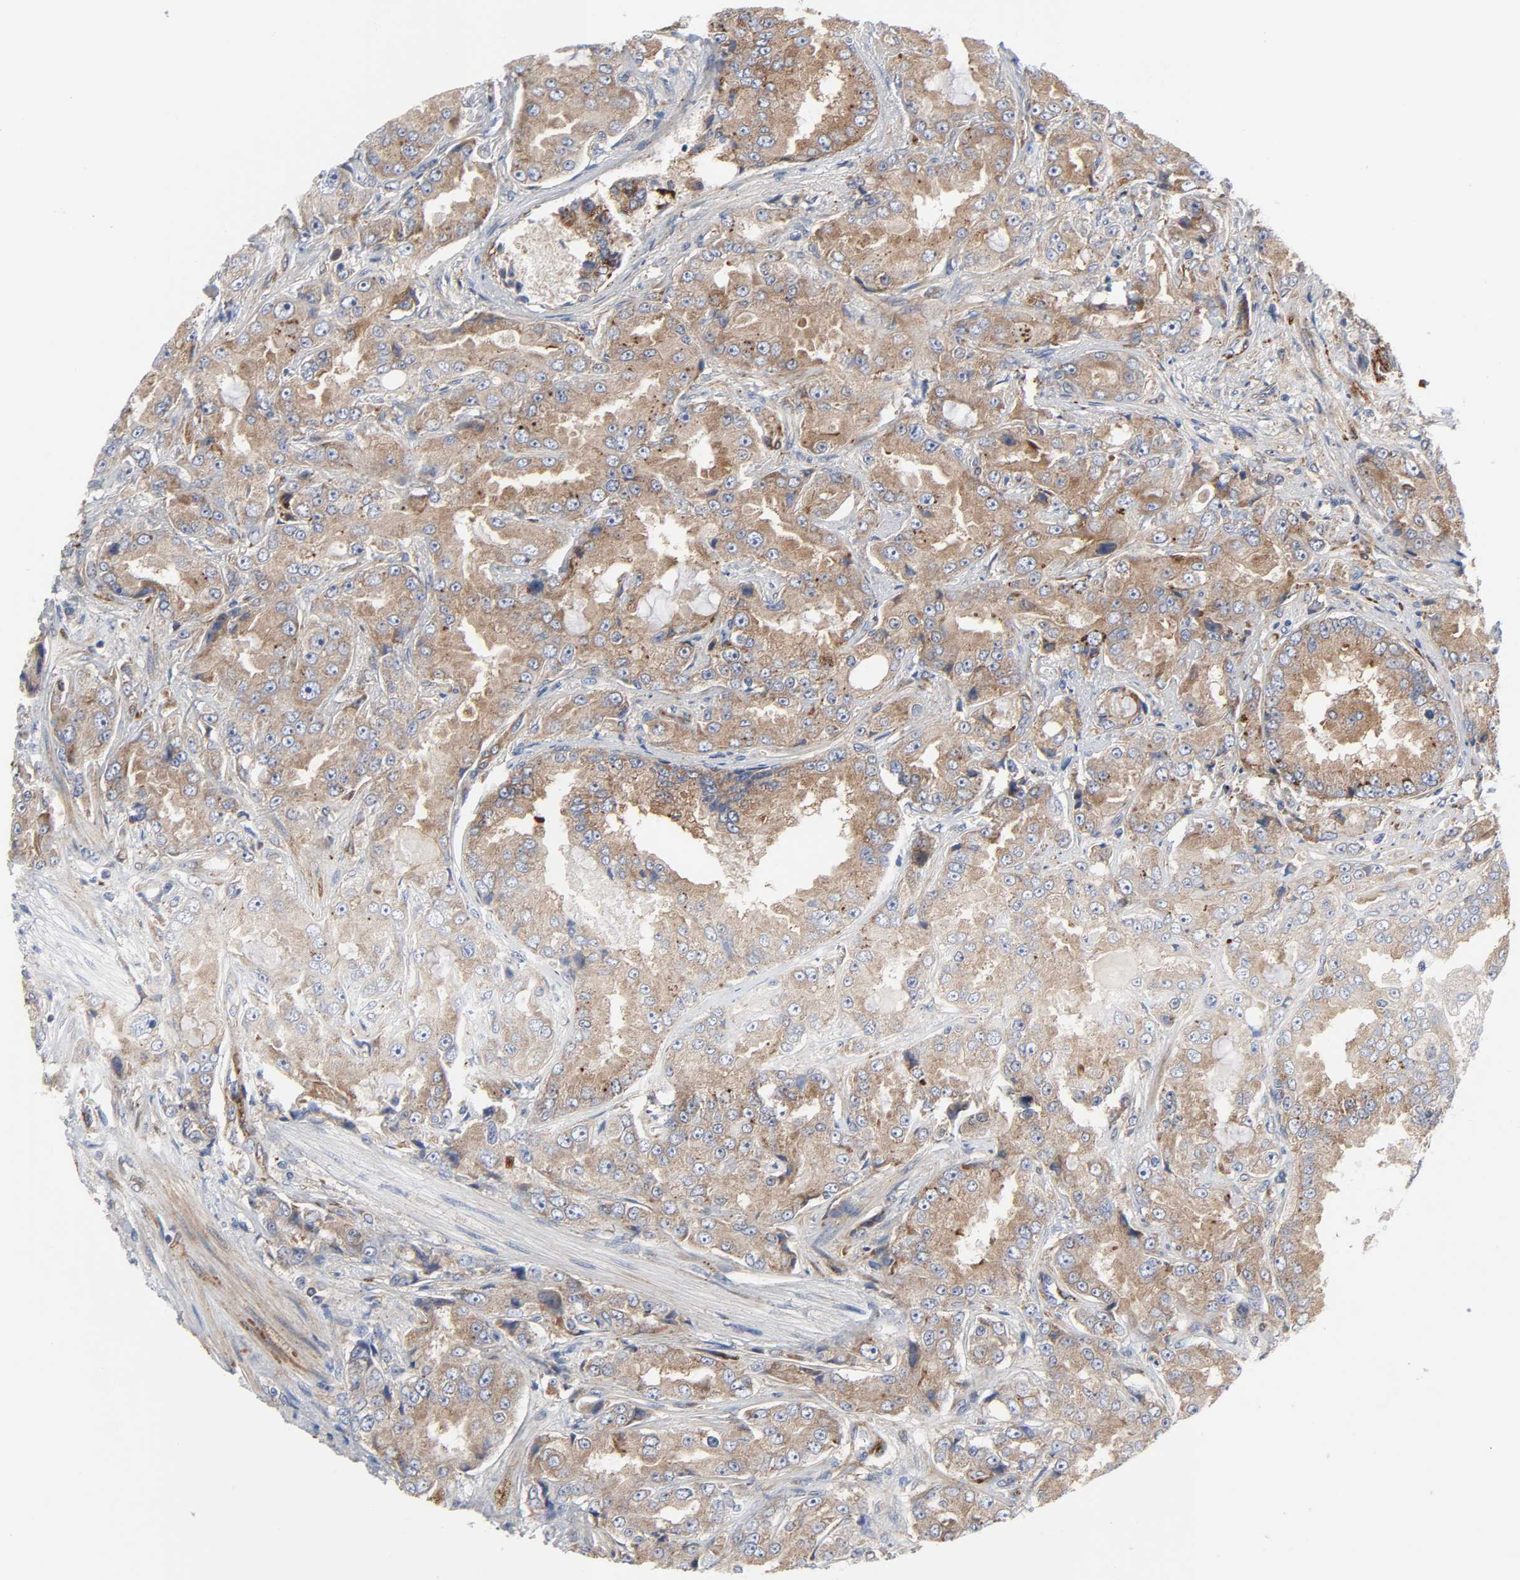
{"staining": {"intensity": "moderate", "quantity": ">75%", "location": "cytoplasmic/membranous"}, "tissue": "prostate cancer", "cell_type": "Tumor cells", "image_type": "cancer", "snomed": [{"axis": "morphology", "description": "Adenocarcinoma, High grade"}, {"axis": "topography", "description": "Prostate"}], "caption": "This is an image of immunohistochemistry (IHC) staining of high-grade adenocarcinoma (prostate), which shows moderate staining in the cytoplasmic/membranous of tumor cells.", "gene": "ARHGAP1", "patient": {"sex": "male", "age": 73}}